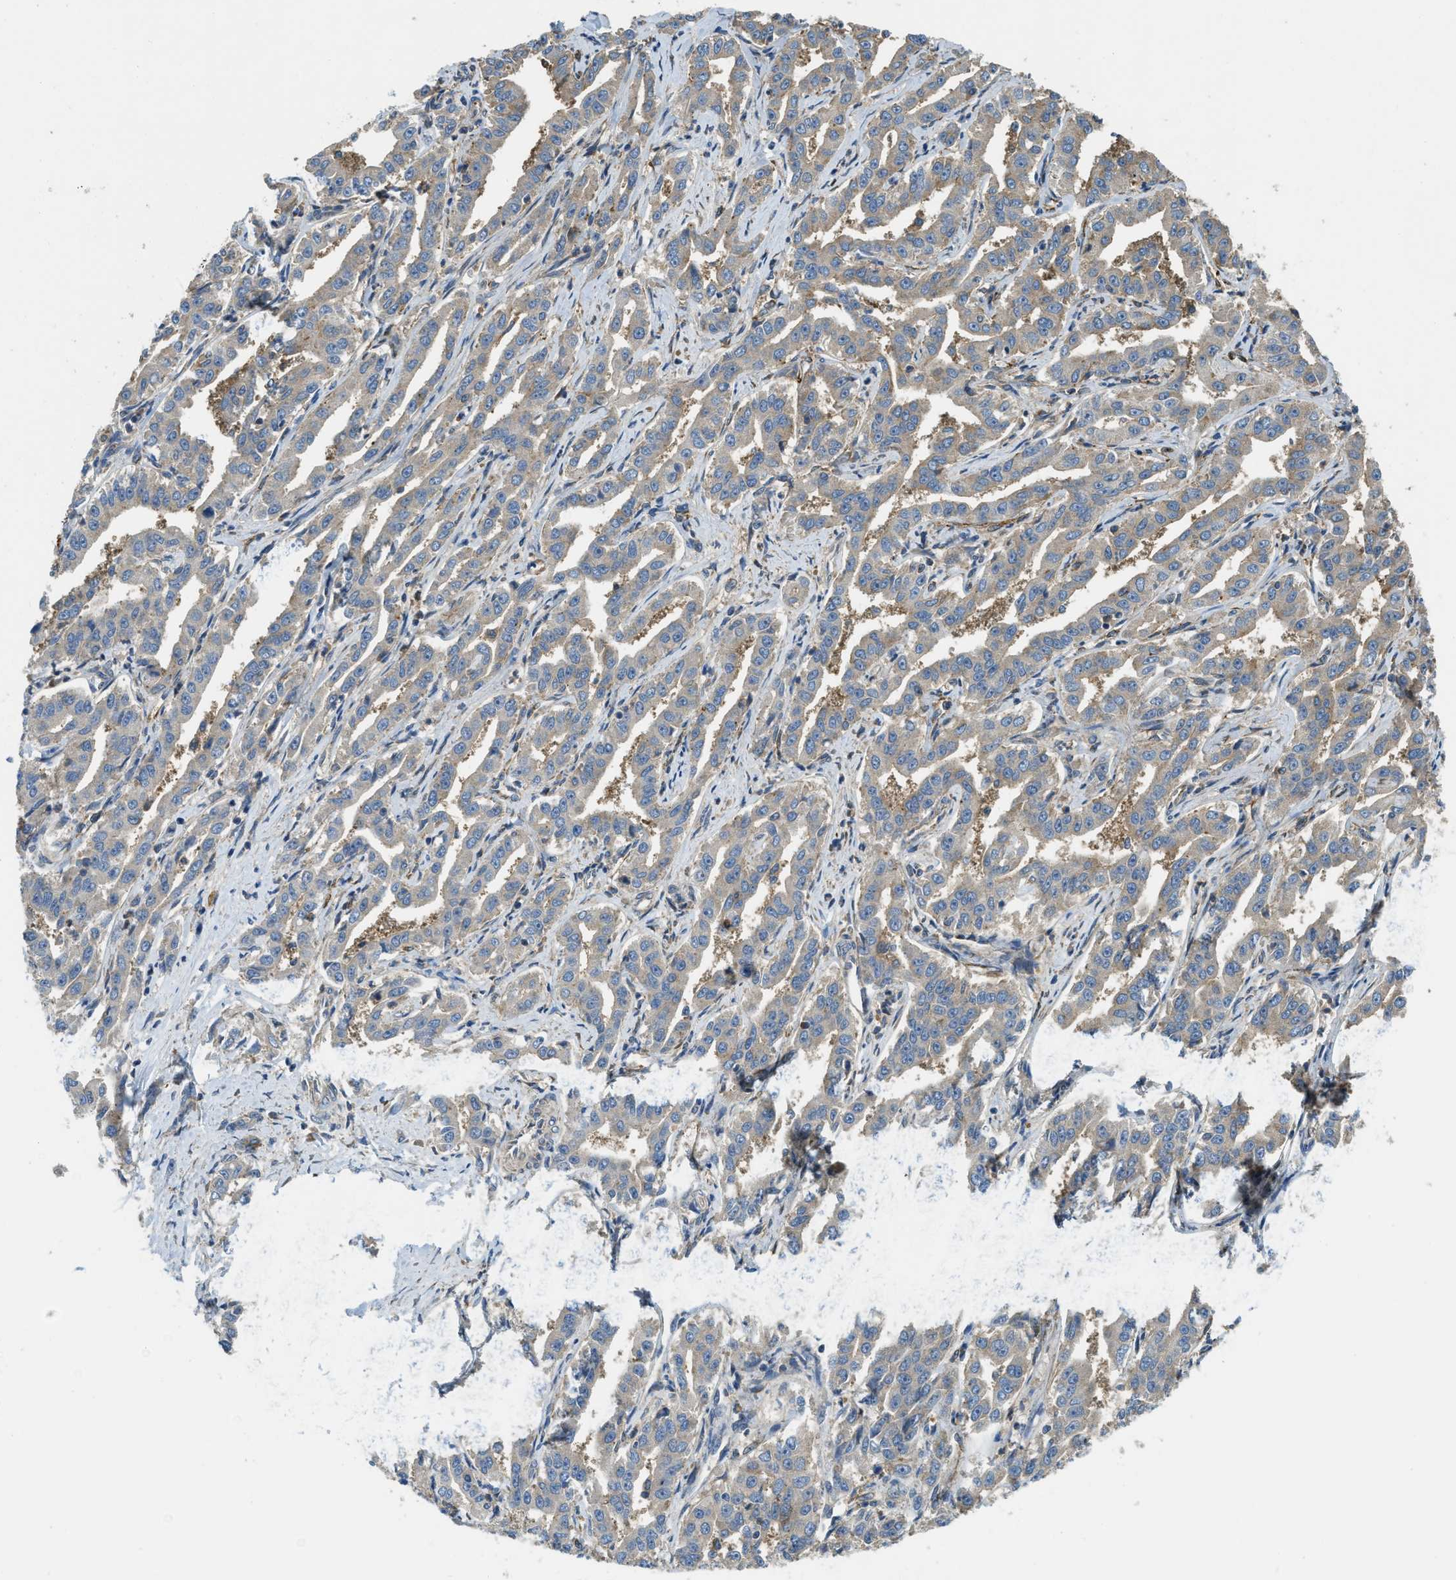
{"staining": {"intensity": "weak", "quantity": "<25%", "location": "cytoplasmic/membranous"}, "tissue": "liver cancer", "cell_type": "Tumor cells", "image_type": "cancer", "snomed": [{"axis": "morphology", "description": "Cholangiocarcinoma"}, {"axis": "topography", "description": "Liver"}], "caption": "Immunohistochemistry (IHC) photomicrograph of cholangiocarcinoma (liver) stained for a protein (brown), which reveals no expression in tumor cells.", "gene": "BAG4", "patient": {"sex": "male", "age": 59}}